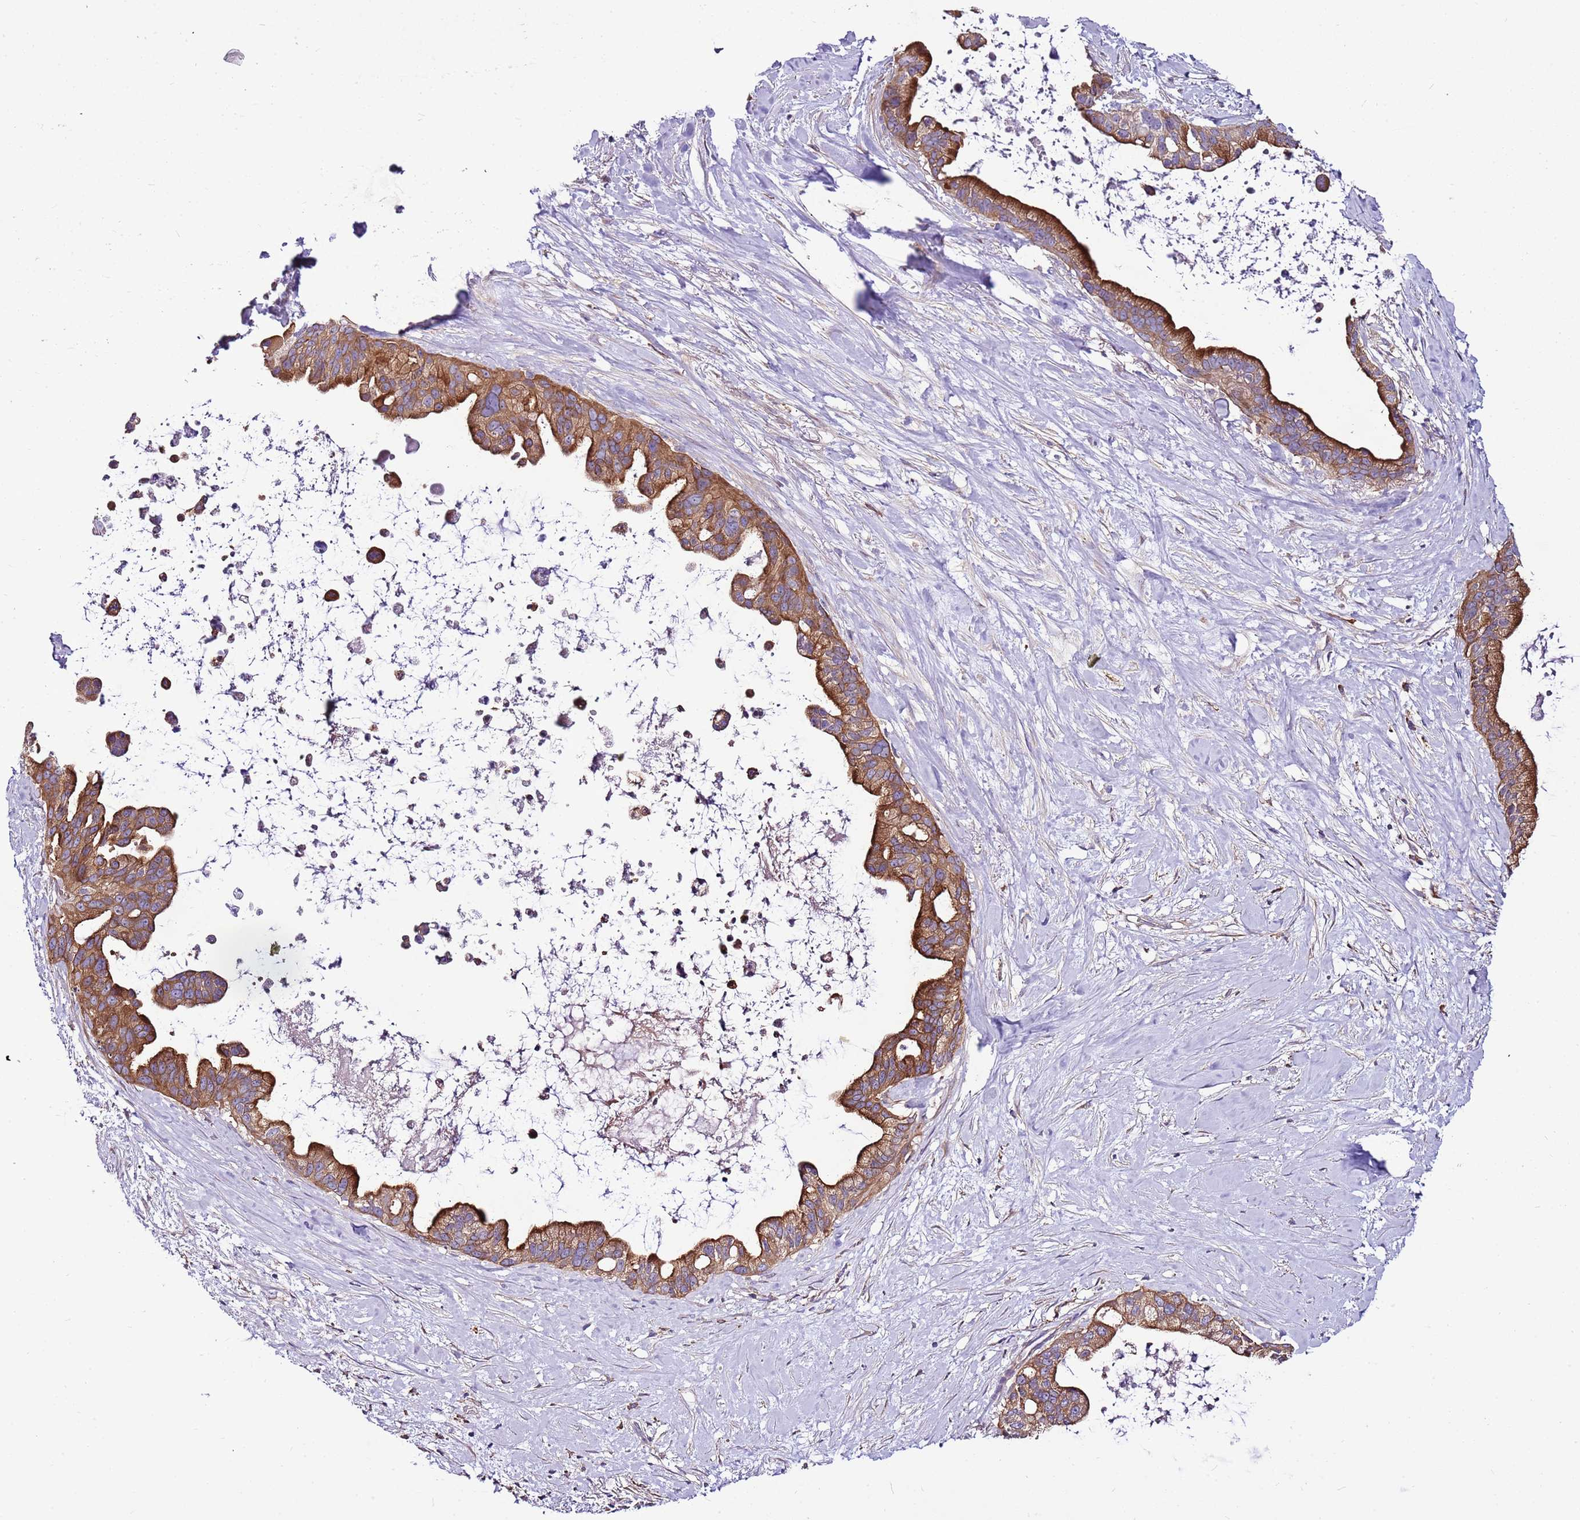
{"staining": {"intensity": "strong", "quantity": ">75%", "location": "cytoplasmic/membranous"}, "tissue": "pancreatic cancer", "cell_type": "Tumor cells", "image_type": "cancer", "snomed": [{"axis": "morphology", "description": "Adenocarcinoma, NOS"}, {"axis": "topography", "description": "Pancreas"}], "caption": "This image reveals pancreatic cancer stained with immunohistochemistry (IHC) to label a protein in brown. The cytoplasmic/membranous of tumor cells show strong positivity for the protein. Nuclei are counter-stained blue.", "gene": "ATXN2L", "patient": {"sex": "female", "age": 83}}